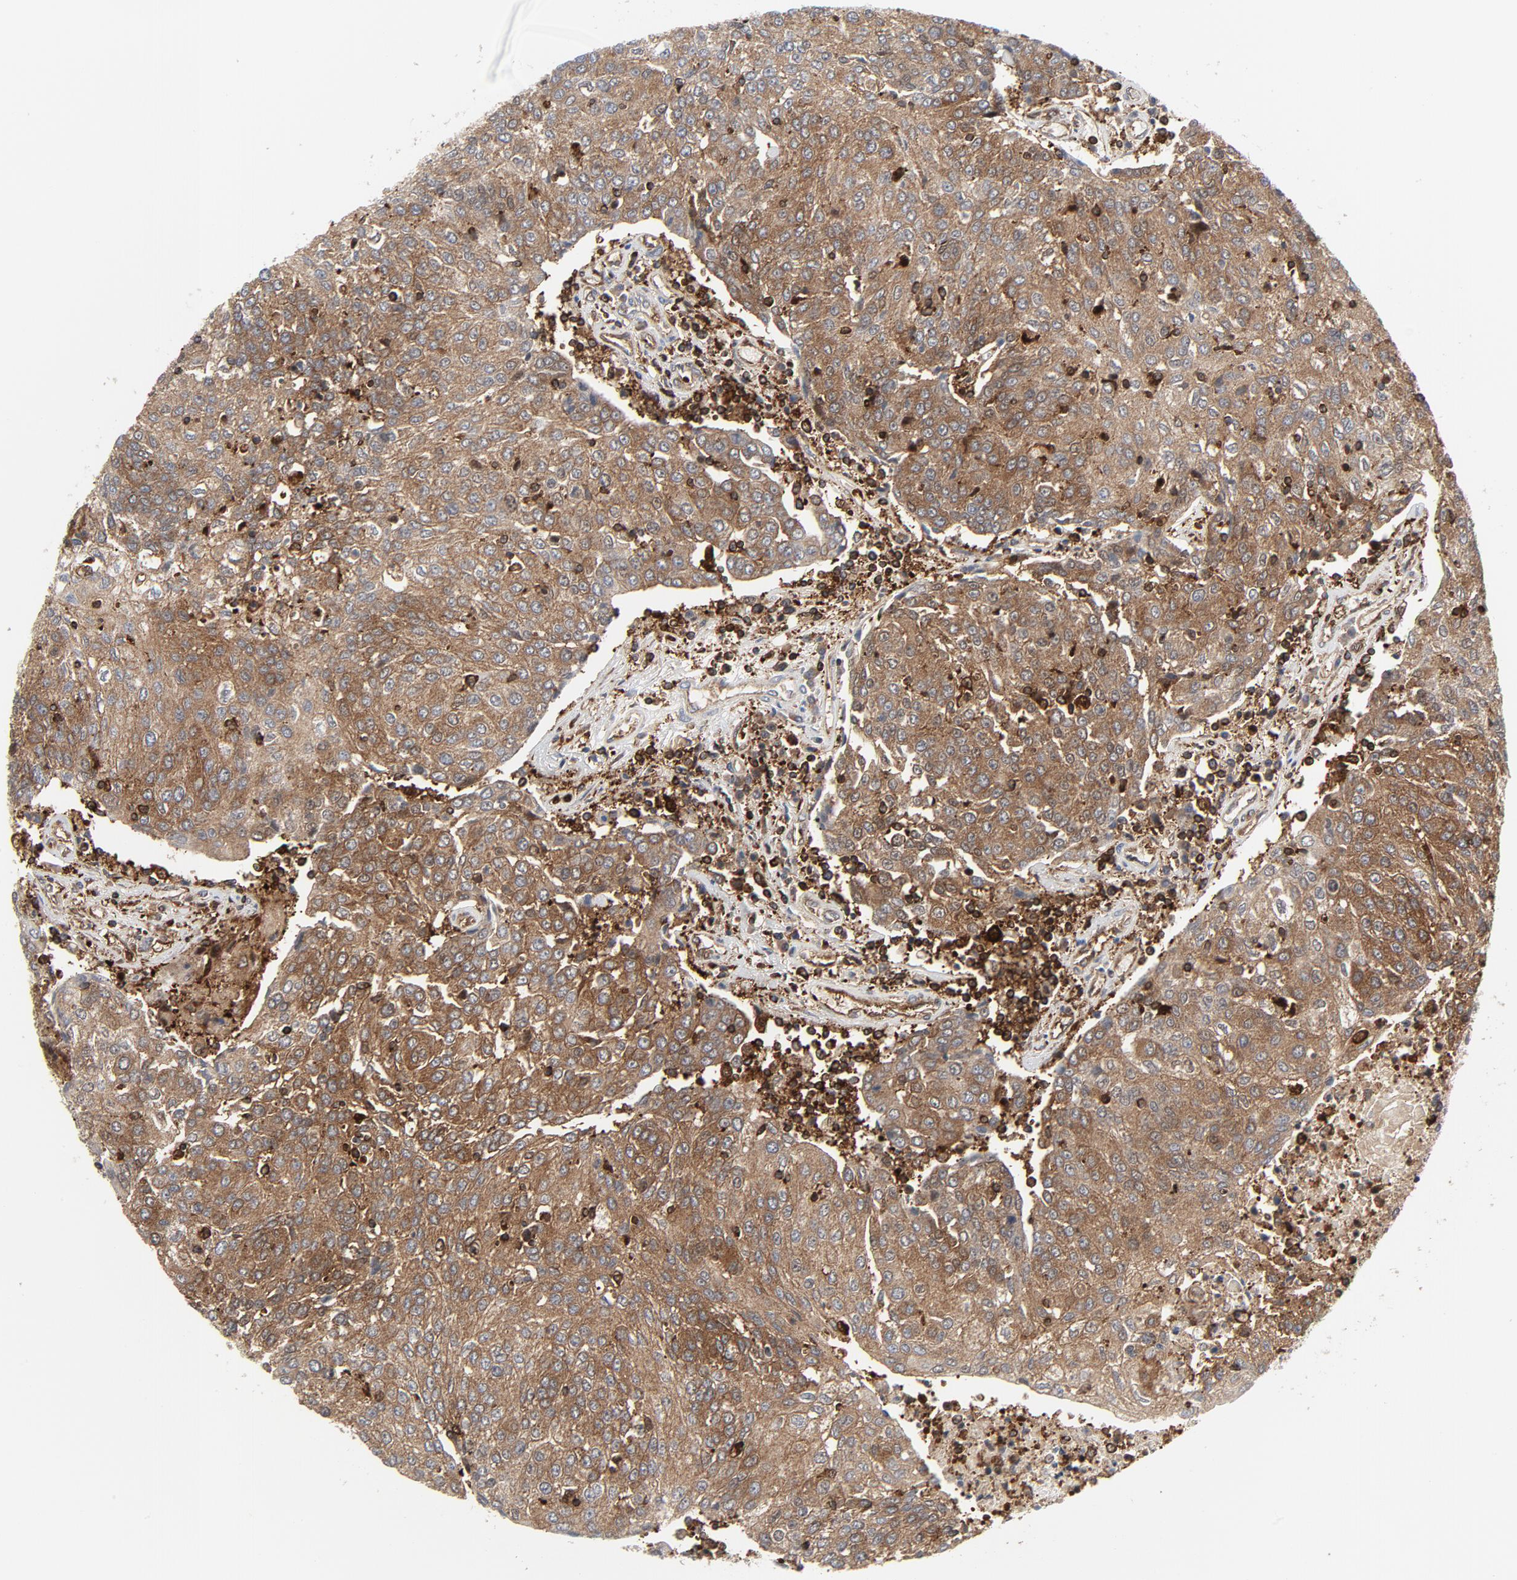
{"staining": {"intensity": "moderate", "quantity": ">75%", "location": "cytoplasmic/membranous"}, "tissue": "urothelial cancer", "cell_type": "Tumor cells", "image_type": "cancer", "snomed": [{"axis": "morphology", "description": "Urothelial carcinoma, High grade"}, {"axis": "topography", "description": "Urinary bladder"}], "caption": "Protein staining of high-grade urothelial carcinoma tissue displays moderate cytoplasmic/membranous expression in about >75% of tumor cells.", "gene": "YES1", "patient": {"sex": "female", "age": 85}}